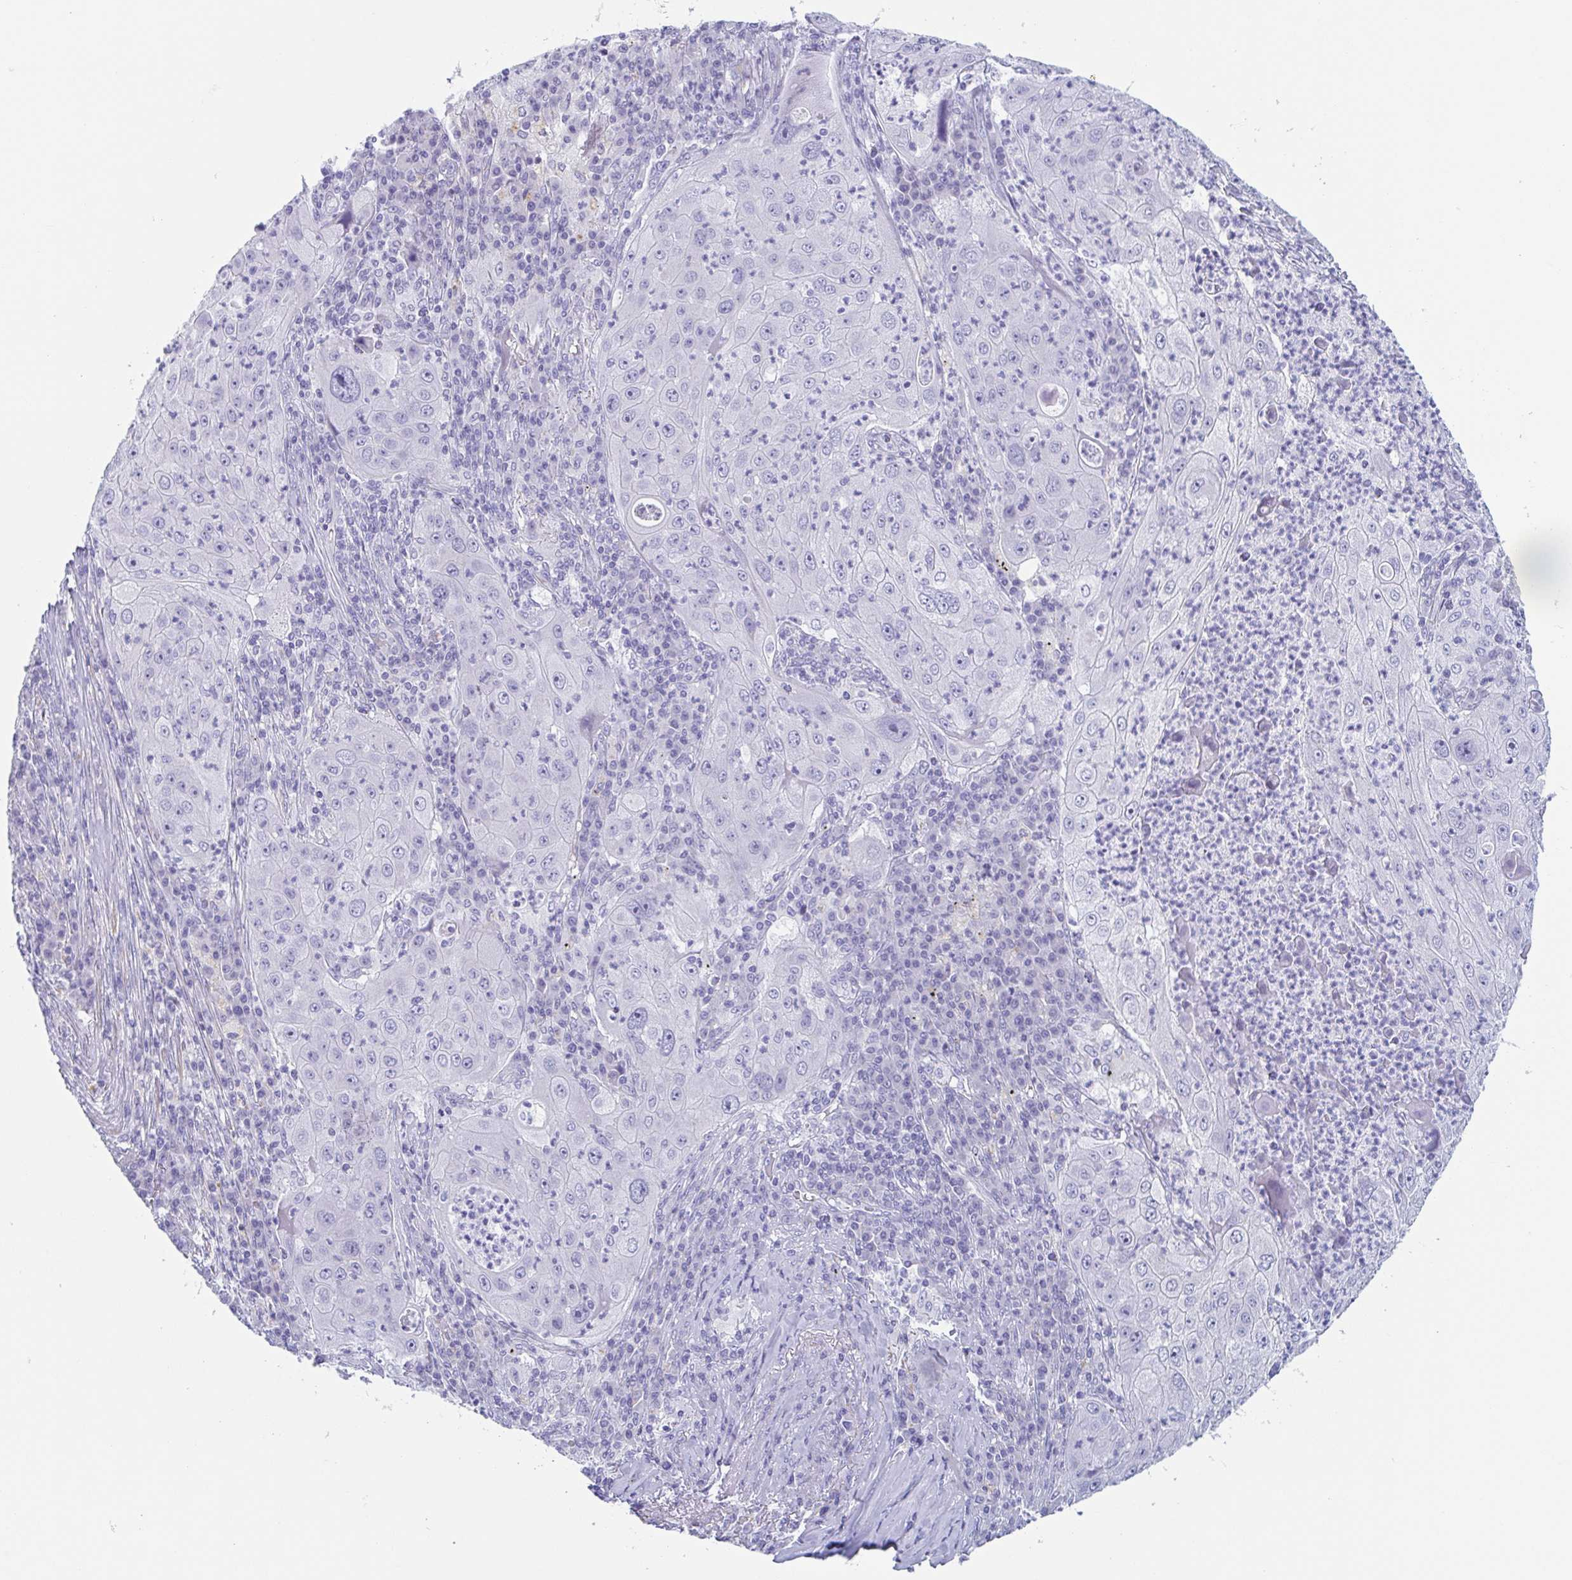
{"staining": {"intensity": "negative", "quantity": "none", "location": "none"}, "tissue": "lung cancer", "cell_type": "Tumor cells", "image_type": "cancer", "snomed": [{"axis": "morphology", "description": "Squamous cell carcinoma, NOS"}, {"axis": "topography", "description": "Lung"}], "caption": "This is an IHC photomicrograph of human lung cancer (squamous cell carcinoma). There is no expression in tumor cells.", "gene": "TAGLN3", "patient": {"sex": "female", "age": 59}}